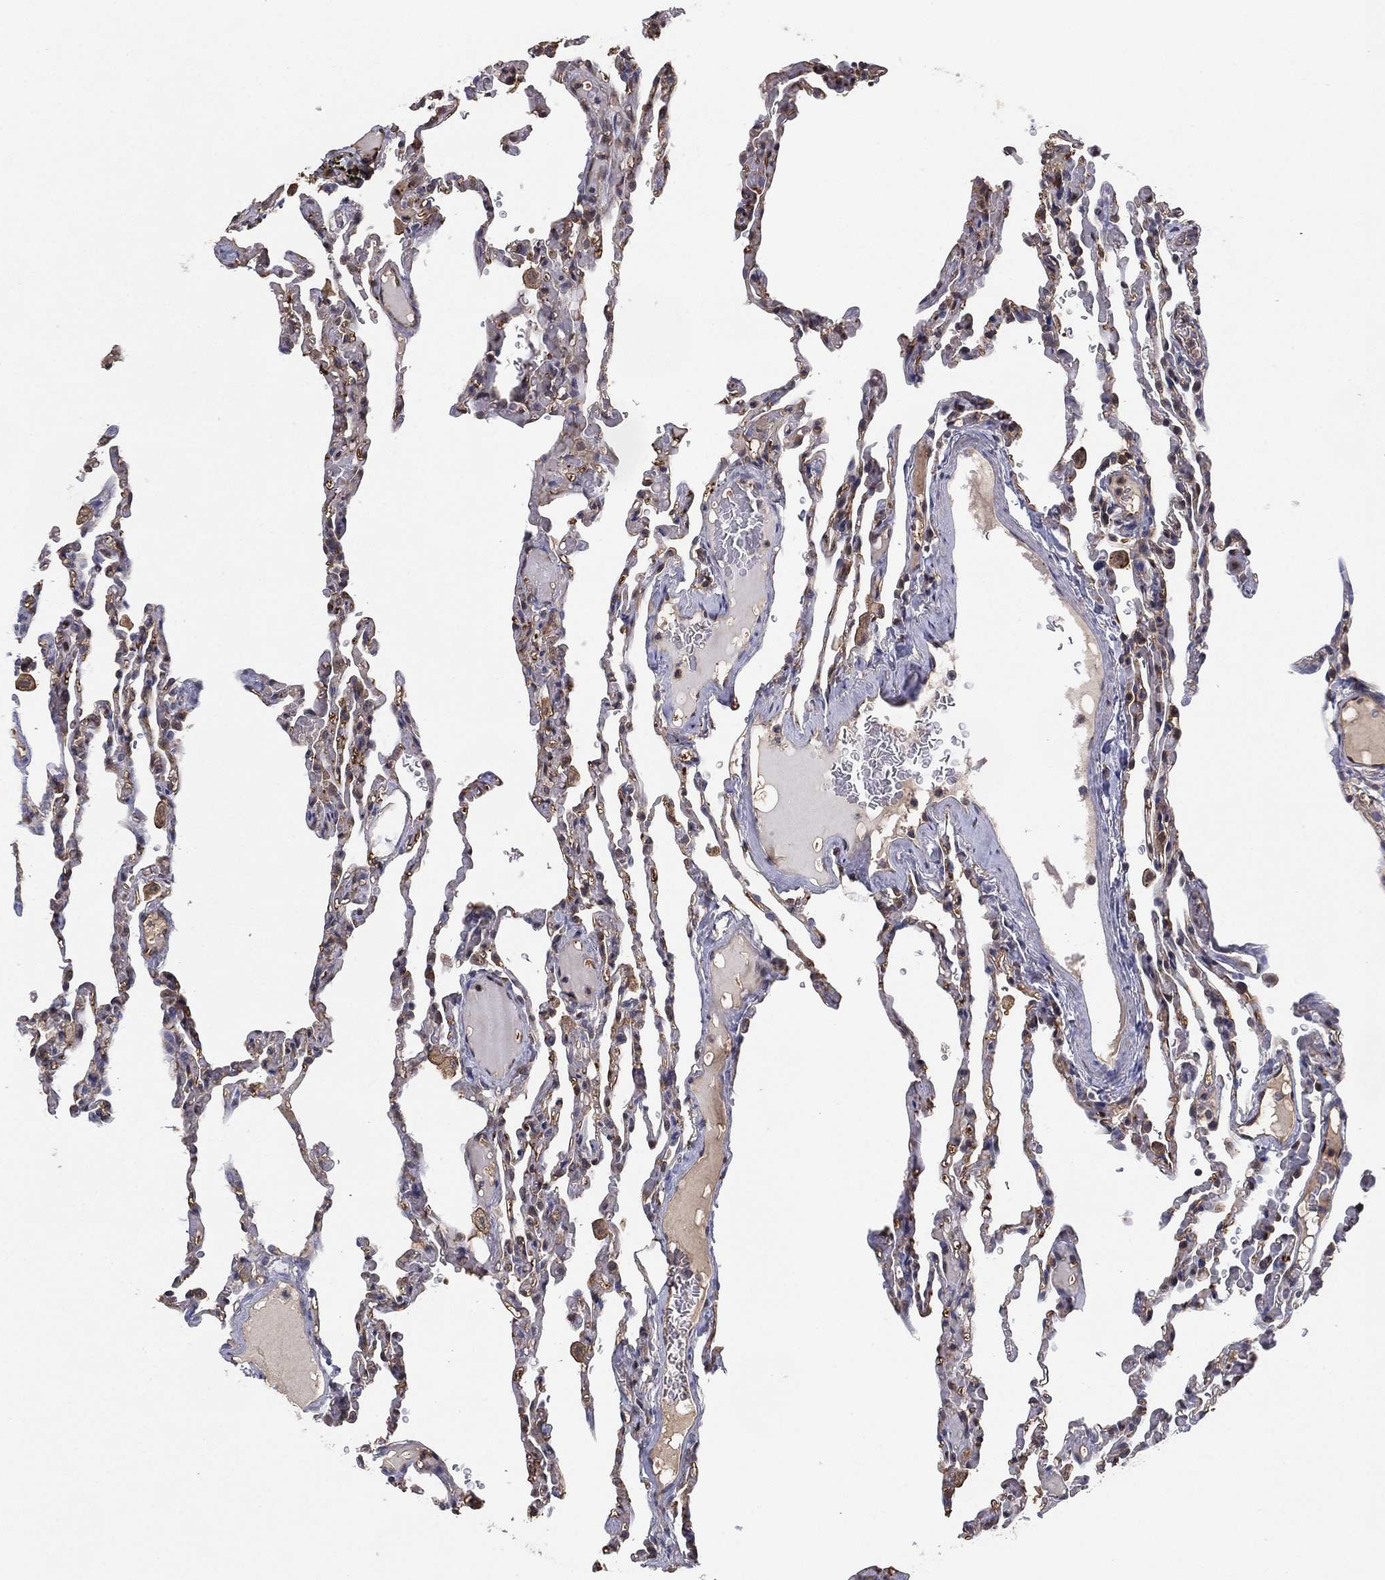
{"staining": {"intensity": "negative", "quantity": "none", "location": "none"}, "tissue": "lung", "cell_type": "Alveolar cells", "image_type": "normal", "snomed": [{"axis": "morphology", "description": "Normal tissue, NOS"}, {"axis": "topography", "description": "Lung"}], "caption": "Micrograph shows no significant protein staining in alveolar cells of benign lung. (DAB (3,3'-diaminobenzidine) IHC with hematoxylin counter stain).", "gene": "PSMG4", "patient": {"sex": "female", "age": 43}}